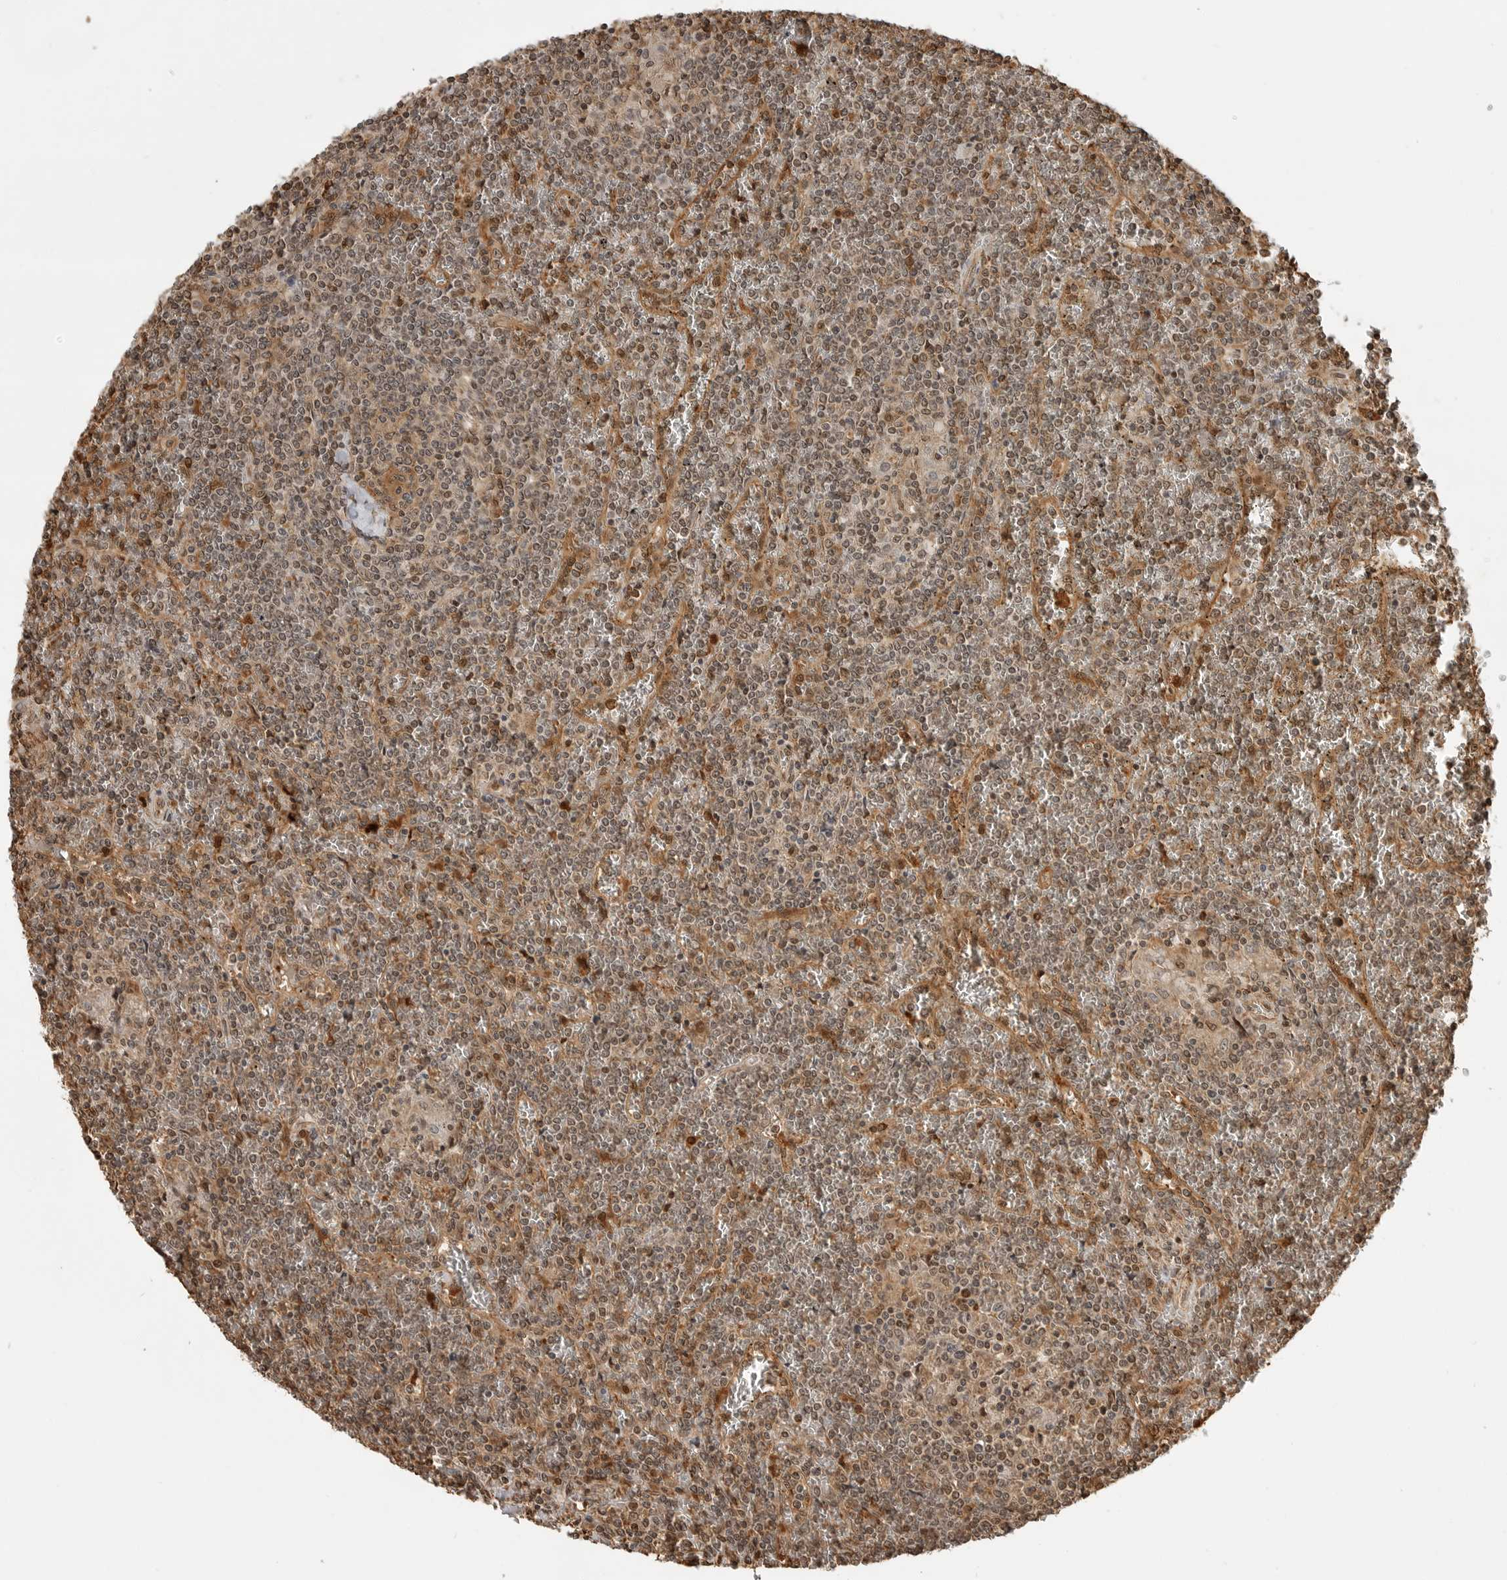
{"staining": {"intensity": "weak", "quantity": "25%-75%", "location": "nuclear"}, "tissue": "lymphoma", "cell_type": "Tumor cells", "image_type": "cancer", "snomed": [{"axis": "morphology", "description": "Malignant lymphoma, non-Hodgkin's type, Low grade"}, {"axis": "topography", "description": "Spleen"}], "caption": "Immunohistochemistry (IHC) histopathology image of neoplastic tissue: human malignant lymphoma, non-Hodgkin's type (low-grade) stained using immunohistochemistry (IHC) reveals low levels of weak protein expression localized specifically in the nuclear of tumor cells, appearing as a nuclear brown color.", "gene": "BMP2K", "patient": {"sex": "female", "age": 19}}